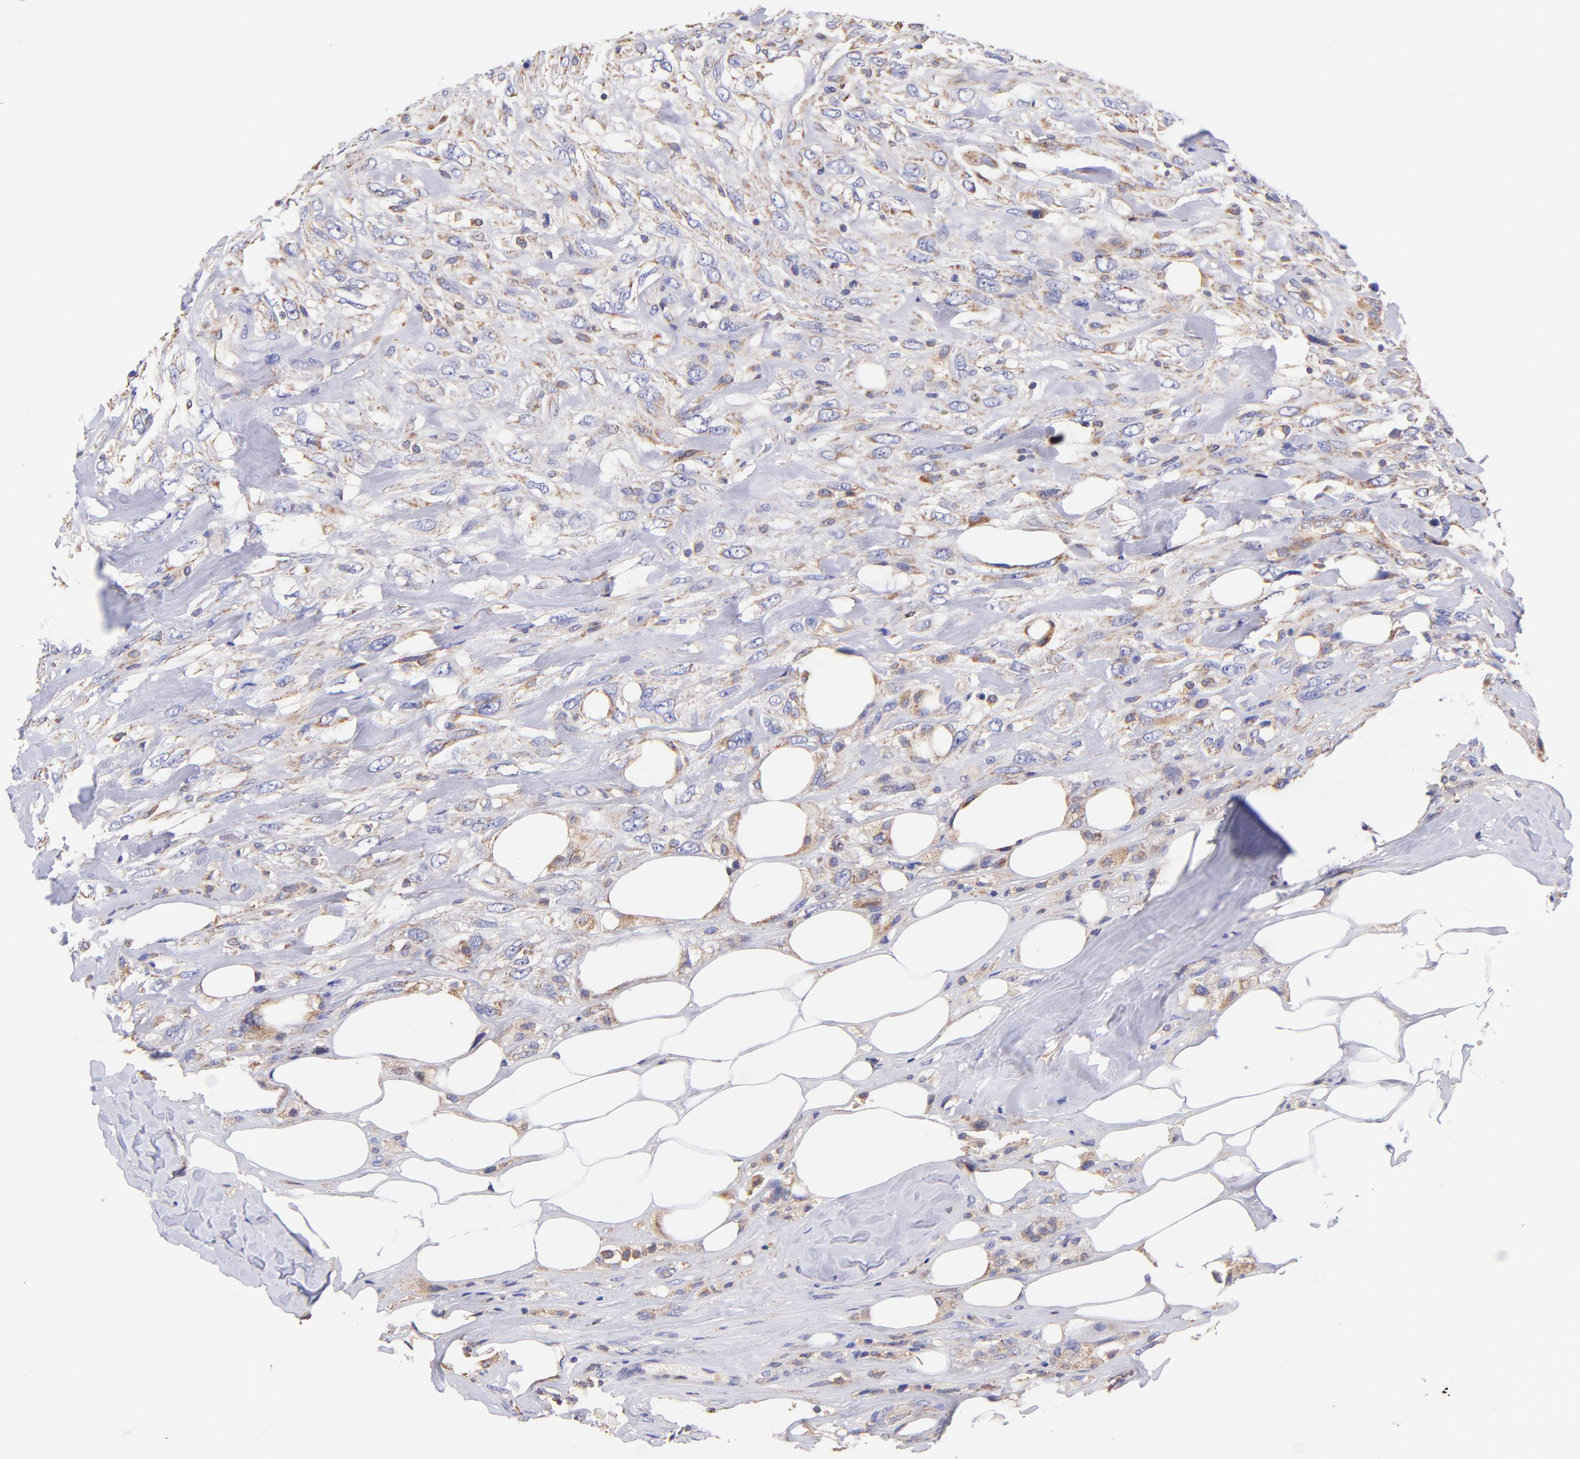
{"staining": {"intensity": "weak", "quantity": "25%-75%", "location": "cytoplasmic/membranous"}, "tissue": "breast cancer", "cell_type": "Tumor cells", "image_type": "cancer", "snomed": [{"axis": "morphology", "description": "Neoplasm, malignant, NOS"}, {"axis": "topography", "description": "Breast"}], "caption": "Breast malignant neoplasm stained for a protein (brown) displays weak cytoplasmic/membranous positive positivity in approximately 25%-75% of tumor cells.", "gene": "PREX1", "patient": {"sex": "female", "age": 50}}